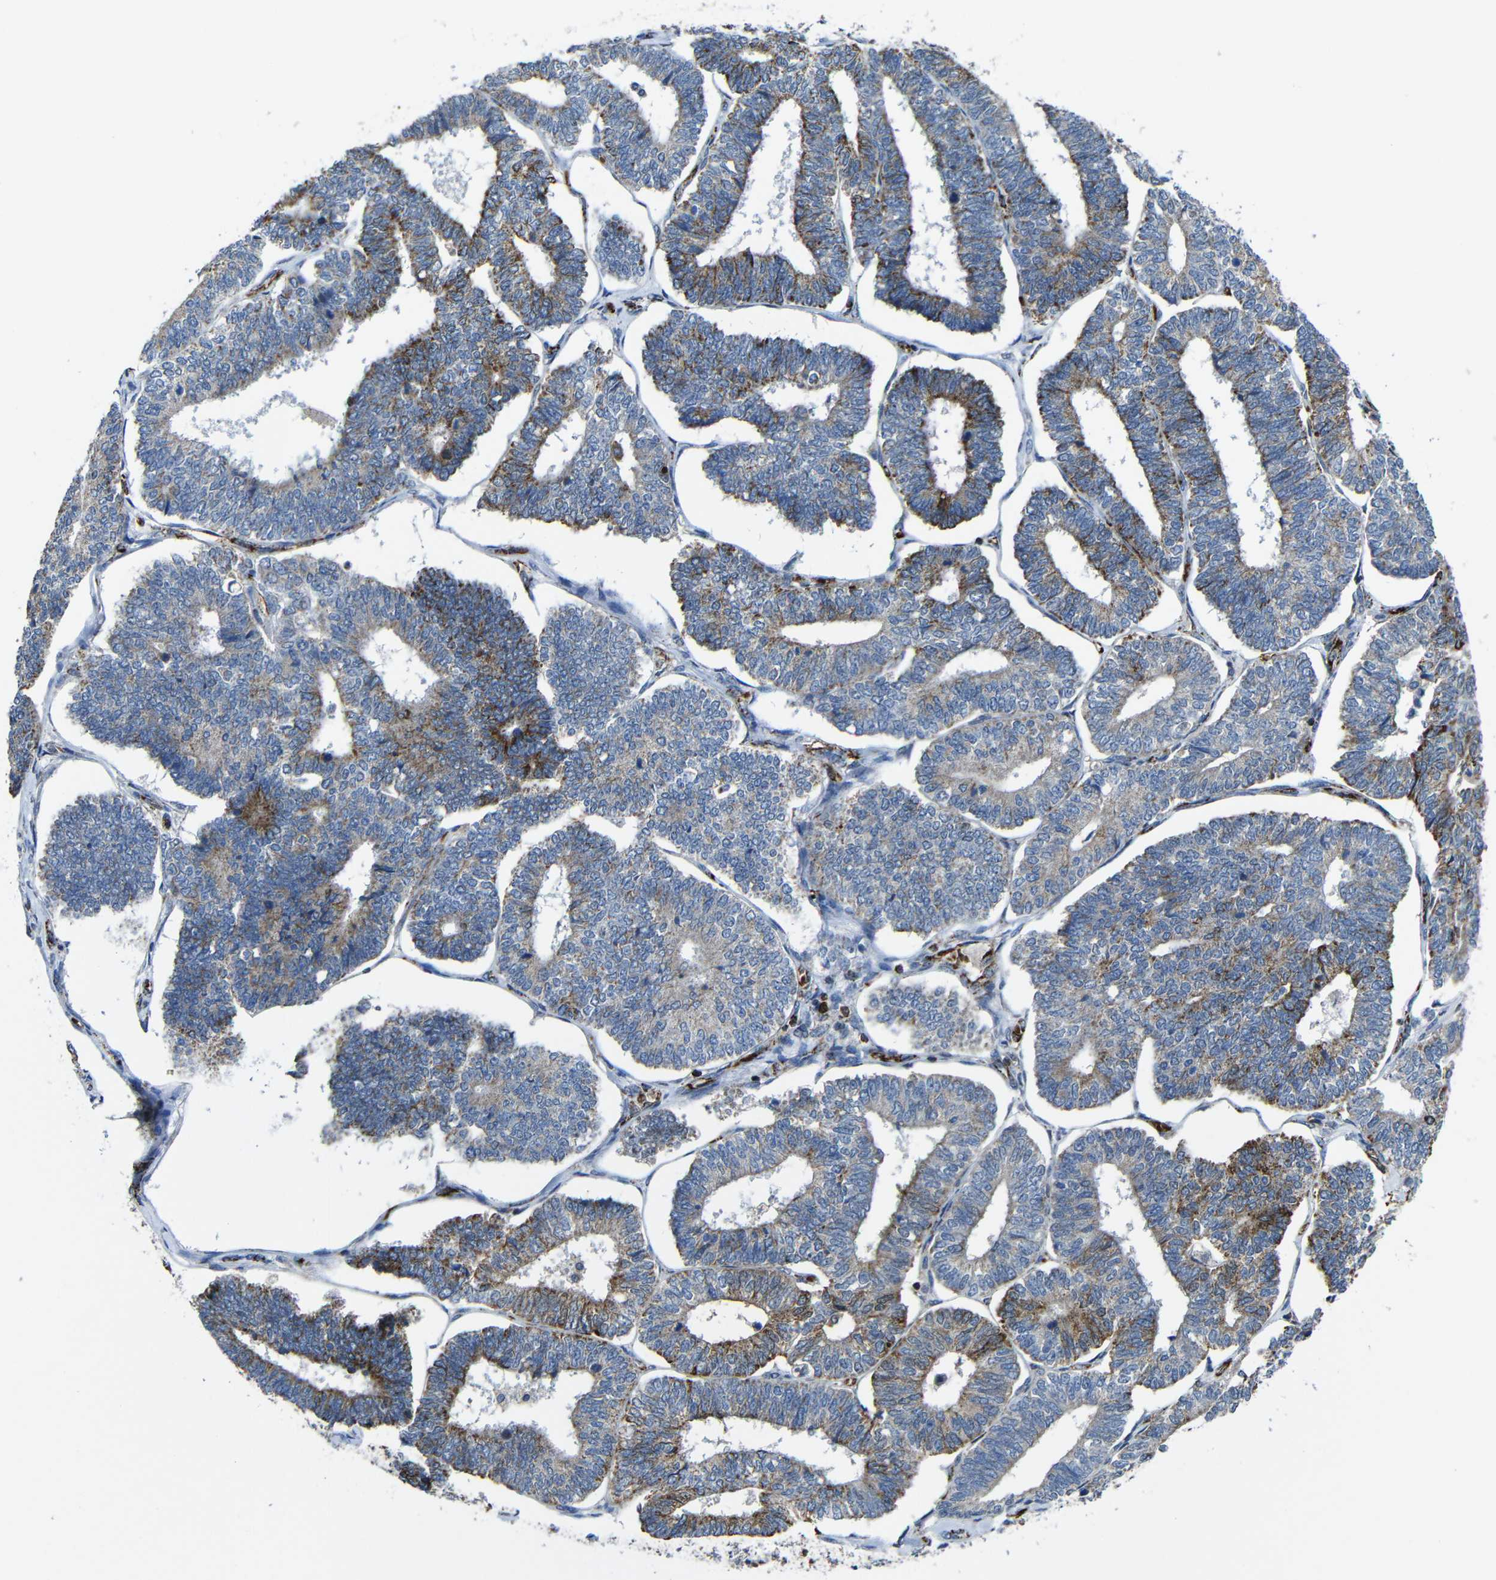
{"staining": {"intensity": "moderate", "quantity": "25%-75%", "location": "cytoplasmic/membranous"}, "tissue": "endometrial cancer", "cell_type": "Tumor cells", "image_type": "cancer", "snomed": [{"axis": "morphology", "description": "Adenocarcinoma, NOS"}, {"axis": "topography", "description": "Endometrium"}], "caption": "IHC micrograph of endometrial cancer (adenocarcinoma) stained for a protein (brown), which reveals medium levels of moderate cytoplasmic/membranous staining in about 25%-75% of tumor cells.", "gene": "CA5B", "patient": {"sex": "female", "age": 70}}